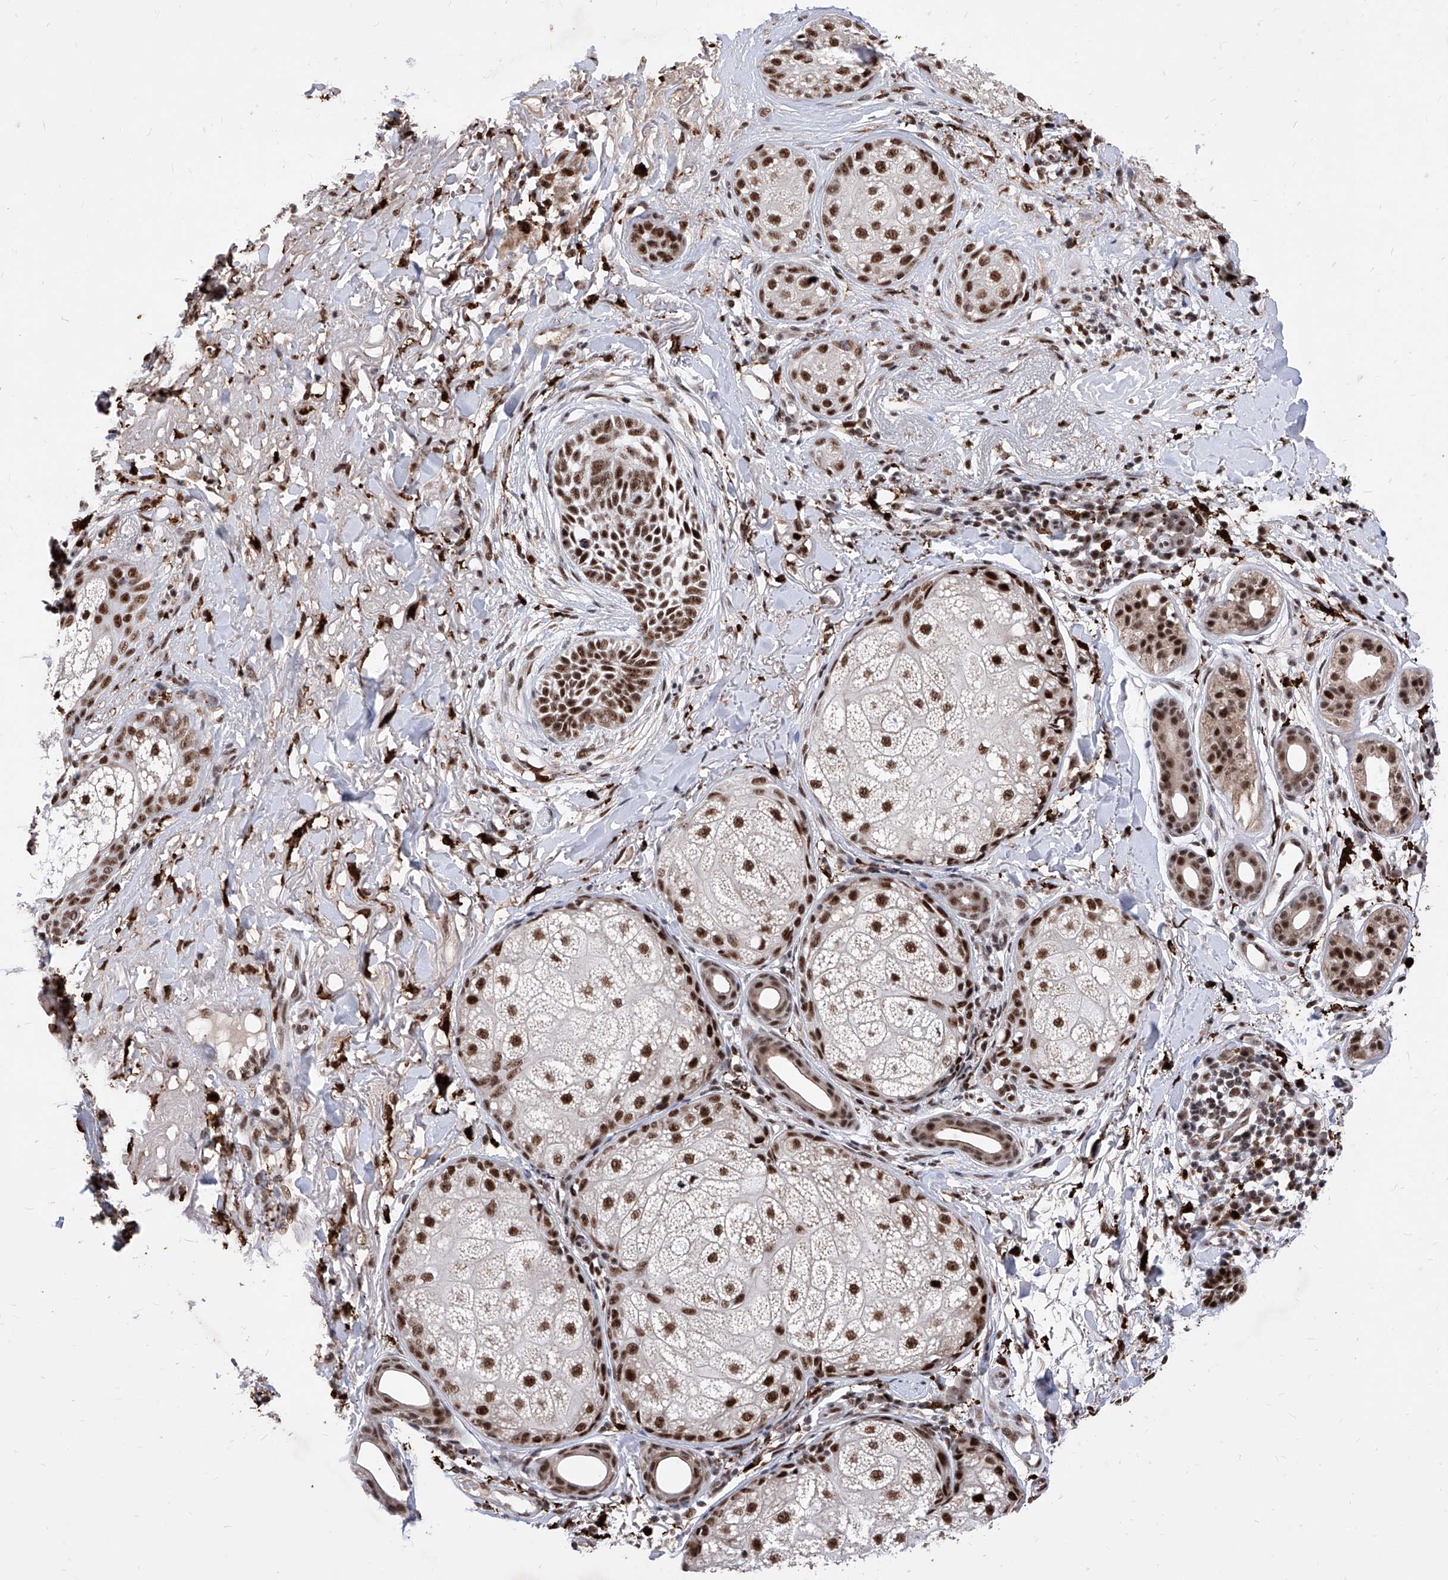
{"staining": {"intensity": "strong", "quantity": ">75%", "location": "nuclear"}, "tissue": "skin cancer", "cell_type": "Tumor cells", "image_type": "cancer", "snomed": [{"axis": "morphology", "description": "Basal cell carcinoma"}, {"axis": "topography", "description": "Skin"}], "caption": "Immunohistochemical staining of human skin basal cell carcinoma displays high levels of strong nuclear protein expression in approximately >75% of tumor cells. (DAB IHC with brightfield microscopy, high magnification).", "gene": "PHF5A", "patient": {"sex": "male", "age": 85}}